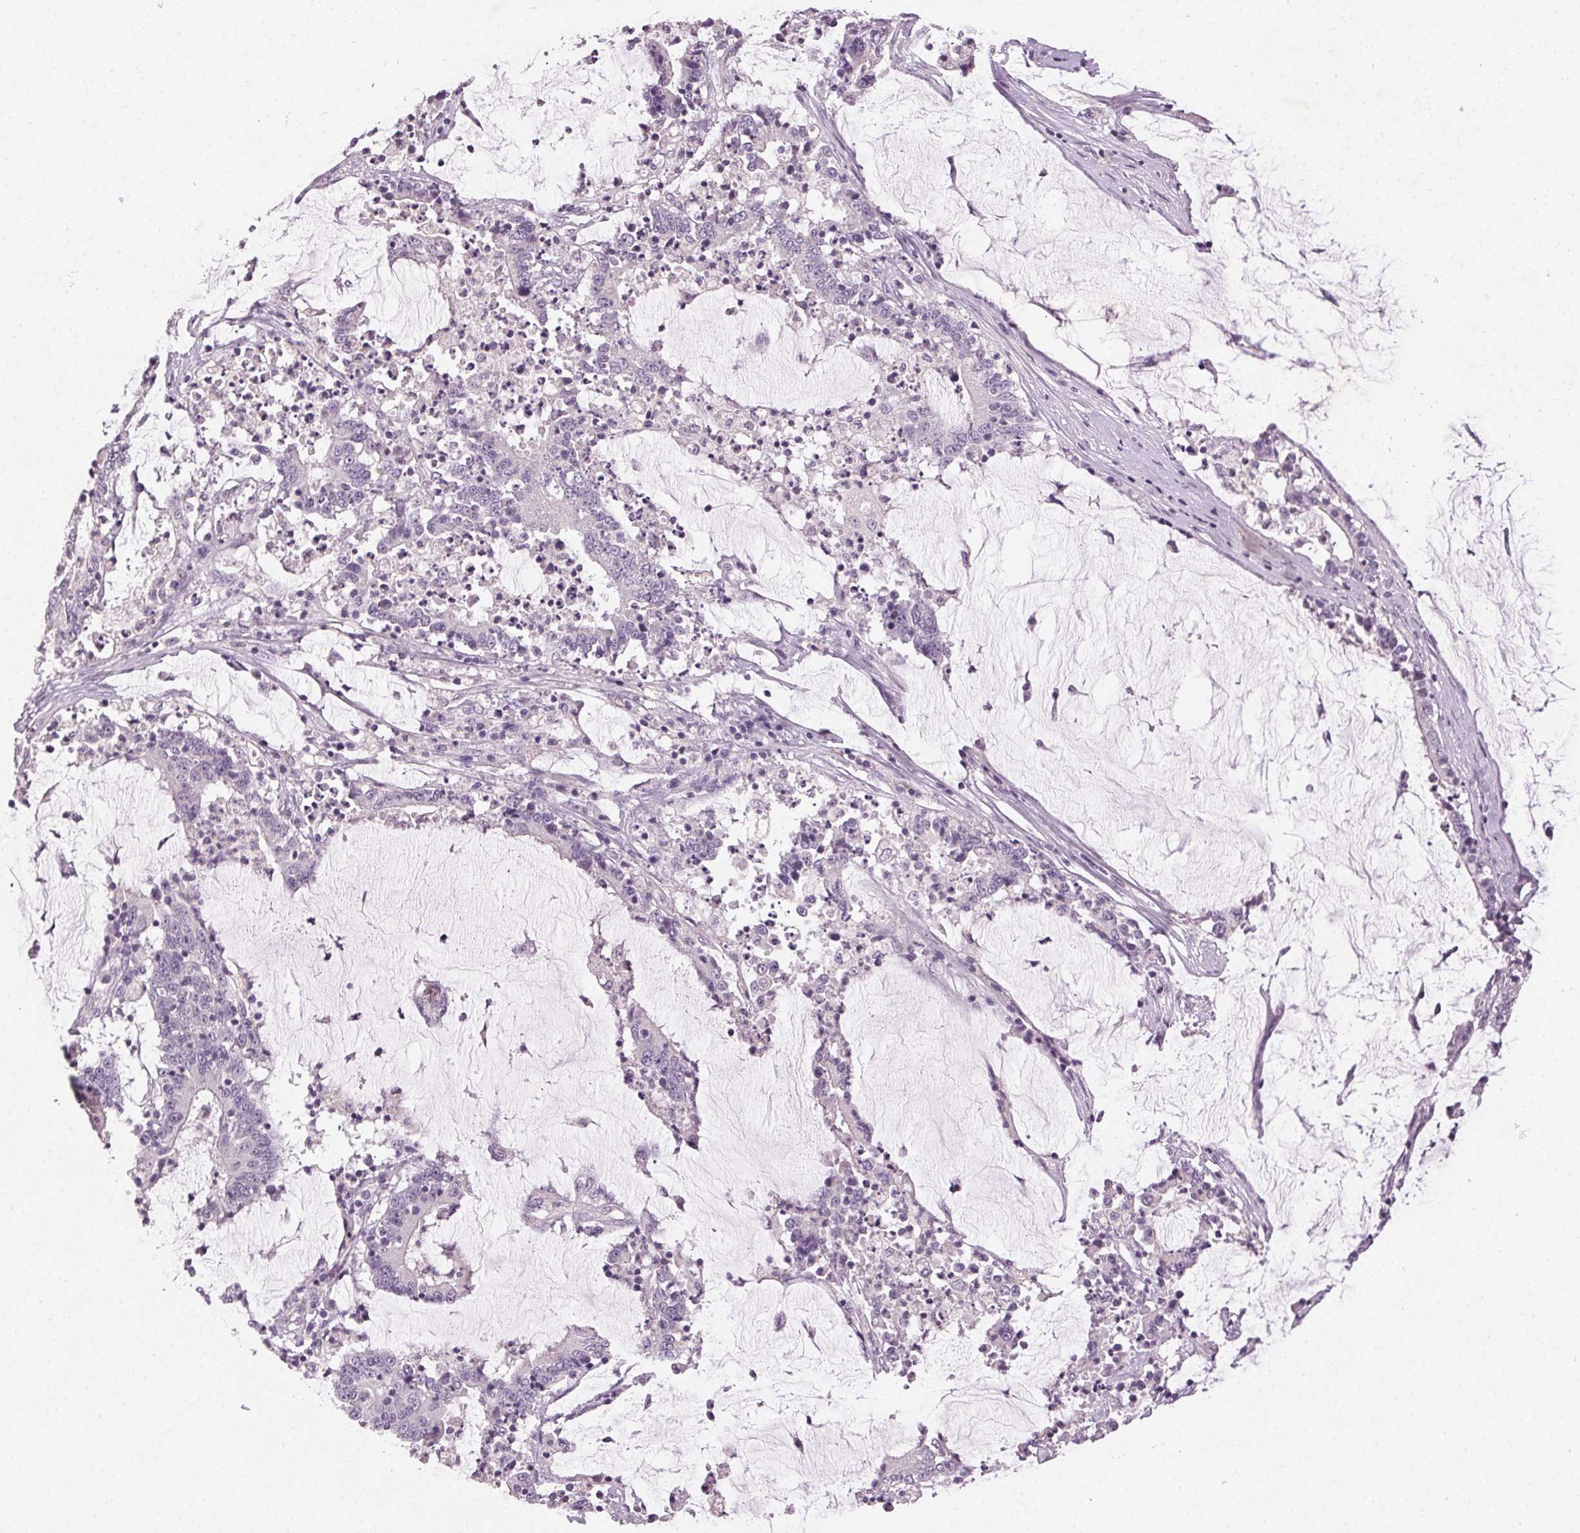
{"staining": {"intensity": "negative", "quantity": "none", "location": "none"}, "tissue": "stomach cancer", "cell_type": "Tumor cells", "image_type": "cancer", "snomed": [{"axis": "morphology", "description": "Adenocarcinoma, NOS"}, {"axis": "topography", "description": "Stomach, upper"}], "caption": "The photomicrograph reveals no significant expression in tumor cells of stomach adenocarcinoma. The staining was performed using DAB to visualize the protein expression in brown, while the nuclei were stained in blue with hematoxylin (Magnification: 20x).", "gene": "CLTRN", "patient": {"sex": "male", "age": 68}}